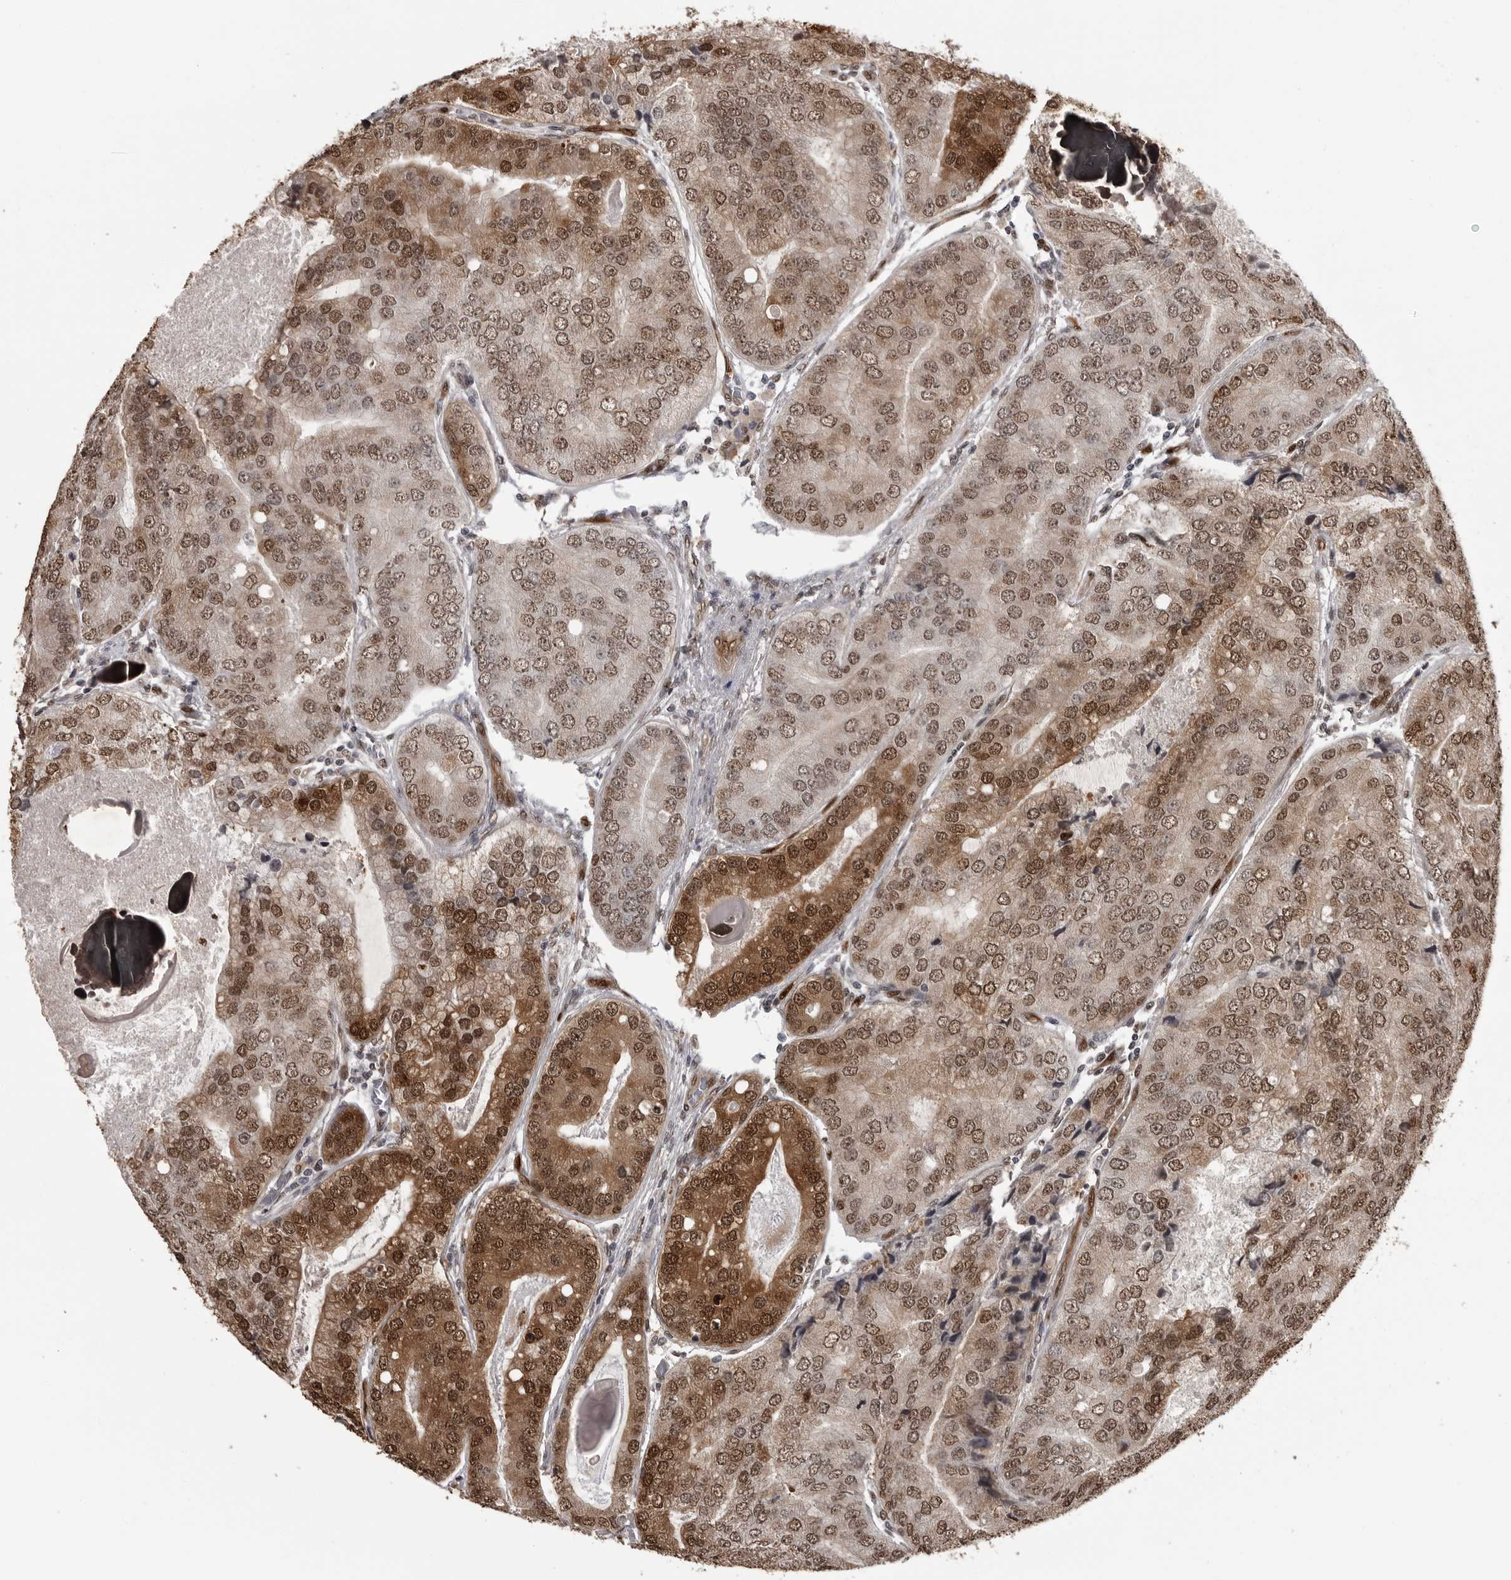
{"staining": {"intensity": "moderate", "quantity": ">75%", "location": "cytoplasmic/membranous,nuclear"}, "tissue": "prostate cancer", "cell_type": "Tumor cells", "image_type": "cancer", "snomed": [{"axis": "morphology", "description": "Adenocarcinoma, High grade"}, {"axis": "topography", "description": "Prostate"}], "caption": "Immunohistochemistry image of neoplastic tissue: prostate adenocarcinoma (high-grade) stained using immunohistochemistry (IHC) demonstrates medium levels of moderate protein expression localized specifically in the cytoplasmic/membranous and nuclear of tumor cells, appearing as a cytoplasmic/membranous and nuclear brown color.", "gene": "SMAD2", "patient": {"sex": "male", "age": 70}}